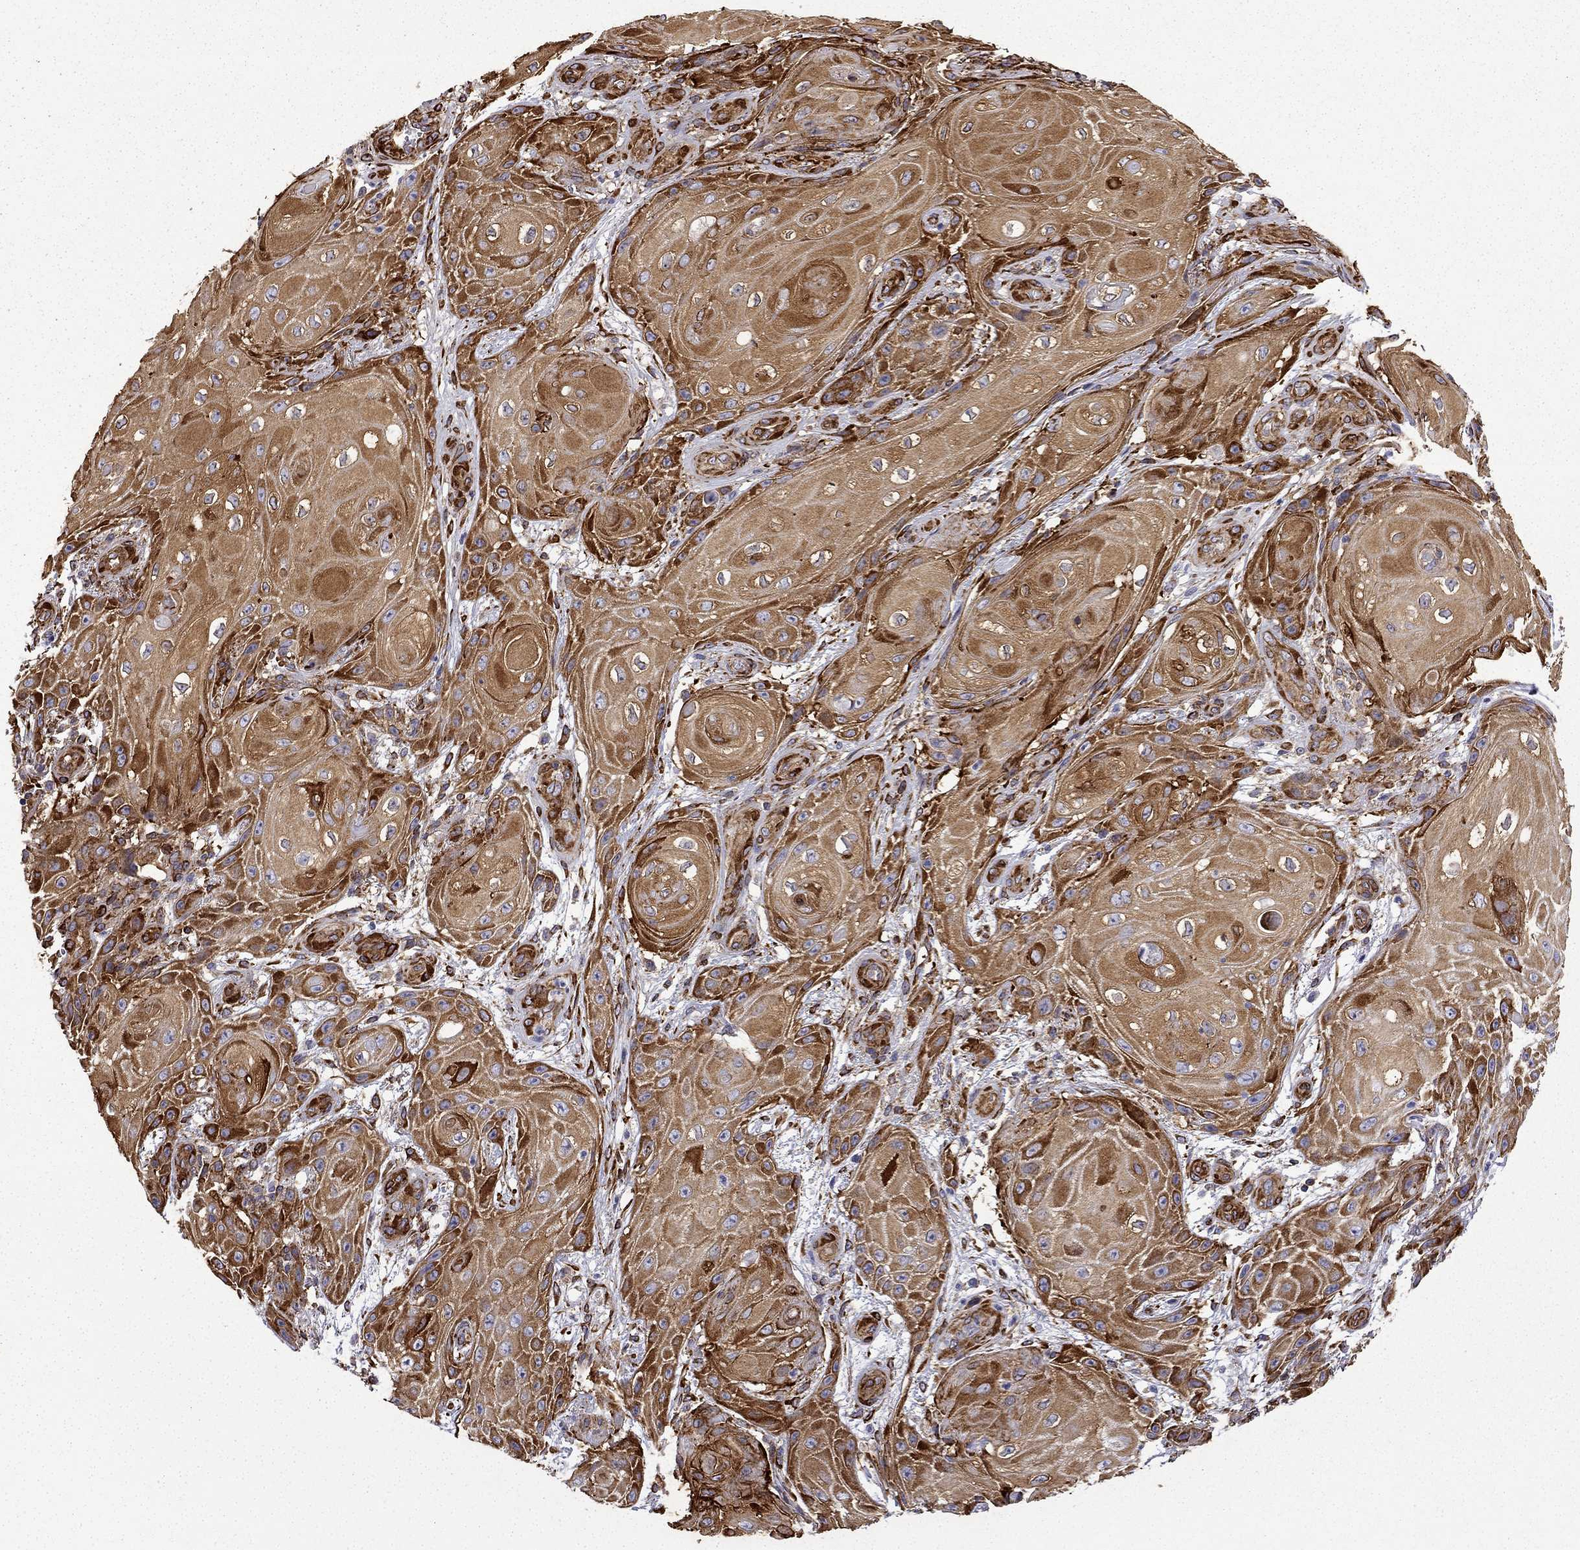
{"staining": {"intensity": "strong", "quantity": ">75%", "location": "cytoplasmic/membranous"}, "tissue": "skin cancer", "cell_type": "Tumor cells", "image_type": "cancer", "snomed": [{"axis": "morphology", "description": "Squamous cell carcinoma, NOS"}, {"axis": "topography", "description": "Skin"}], "caption": "Skin squamous cell carcinoma stained with IHC displays strong cytoplasmic/membranous expression in about >75% of tumor cells.", "gene": "MAP4", "patient": {"sex": "male", "age": 62}}